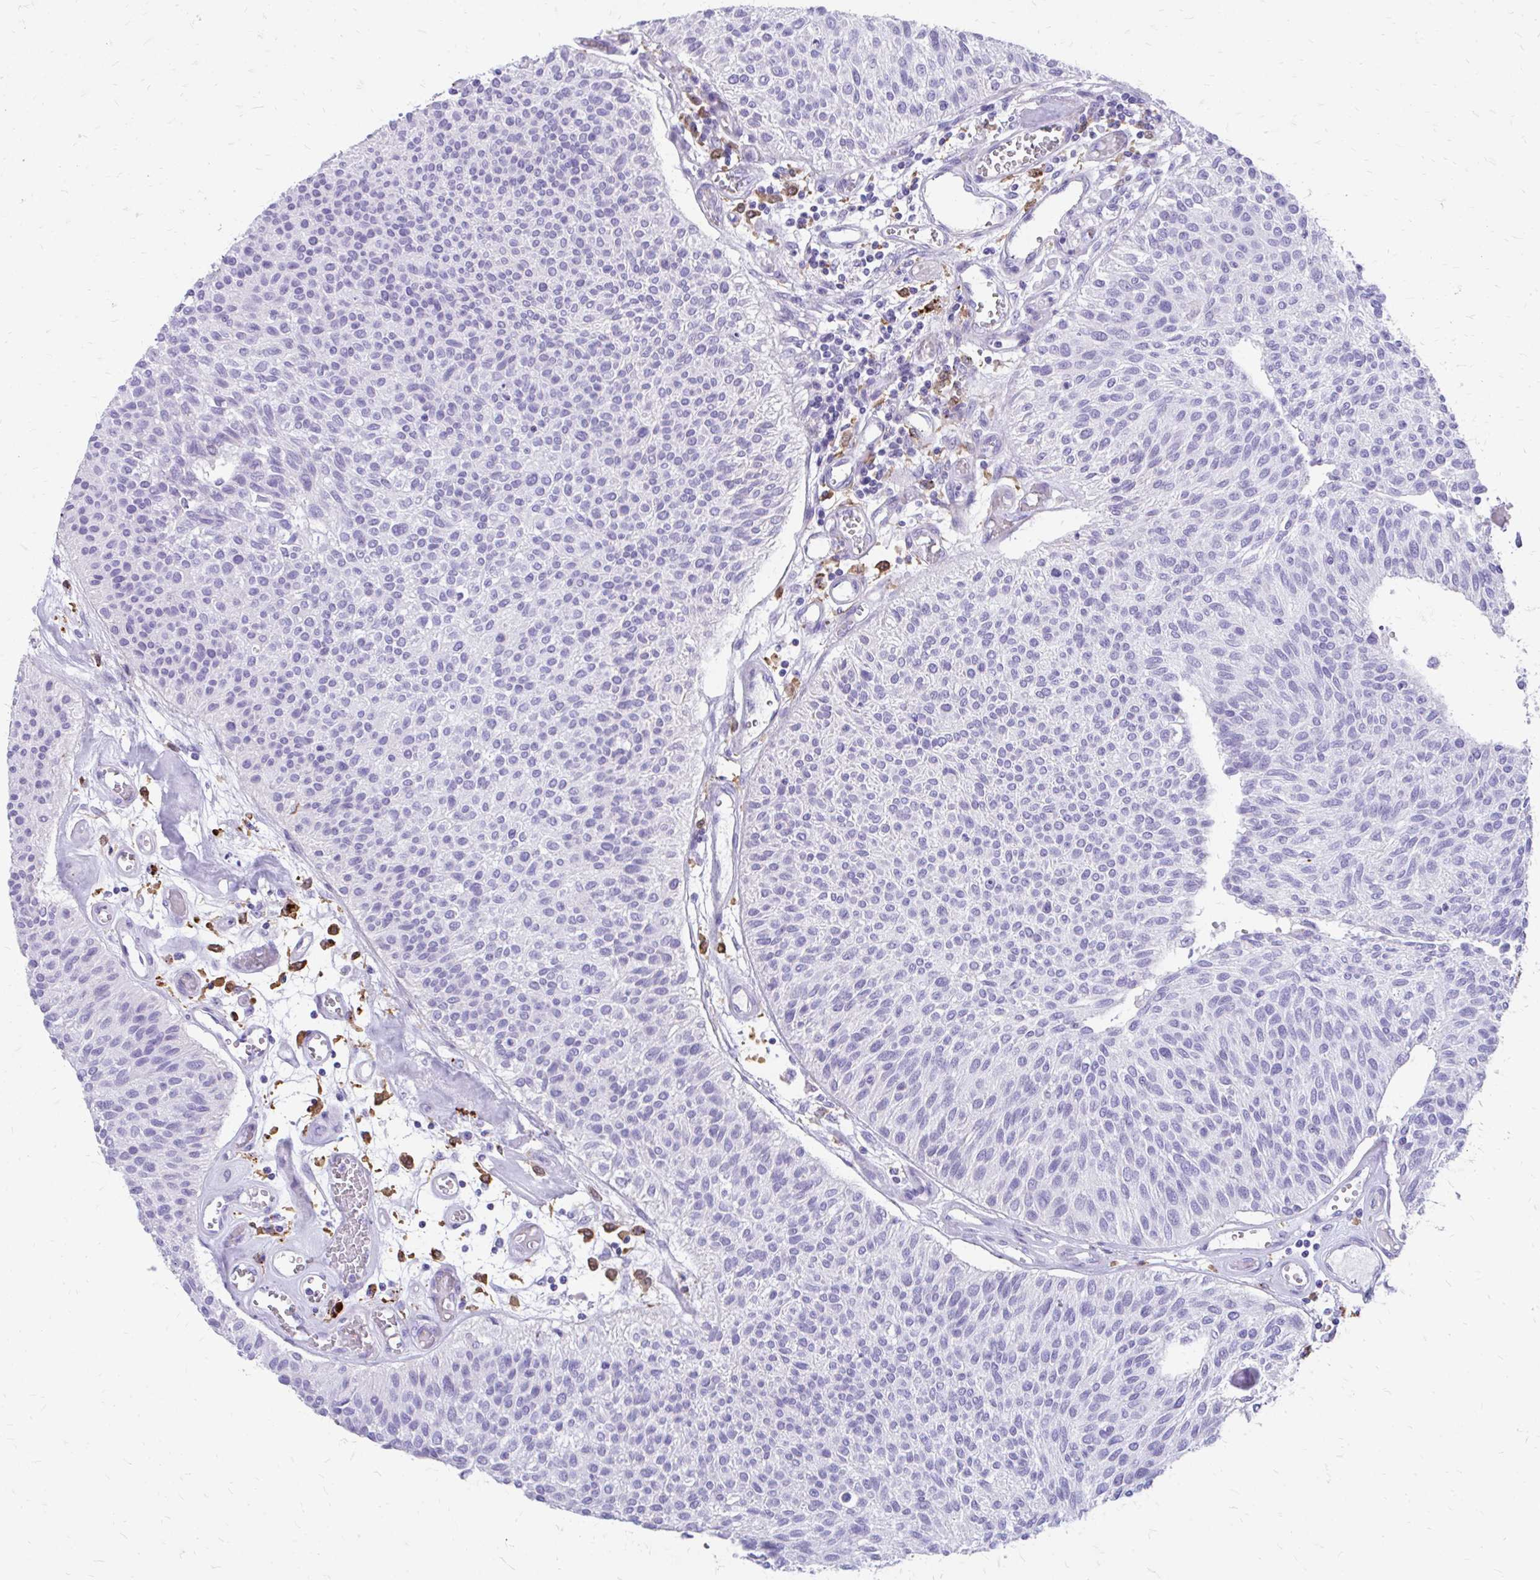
{"staining": {"intensity": "negative", "quantity": "none", "location": "none"}, "tissue": "urothelial cancer", "cell_type": "Tumor cells", "image_type": "cancer", "snomed": [{"axis": "morphology", "description": "Urothelial carcinoma, NOS"}, {"axis": "topography", "description": "Urinary bladder"}], "caption": "DAB (3,3'-diaminobenzidine) immunohistochemical staining of transitional cell carcinoma shows no significant positivity in tumor cells.", "gene": "SIGLEC11", "patient": {"sex": "male", "age": 55}}